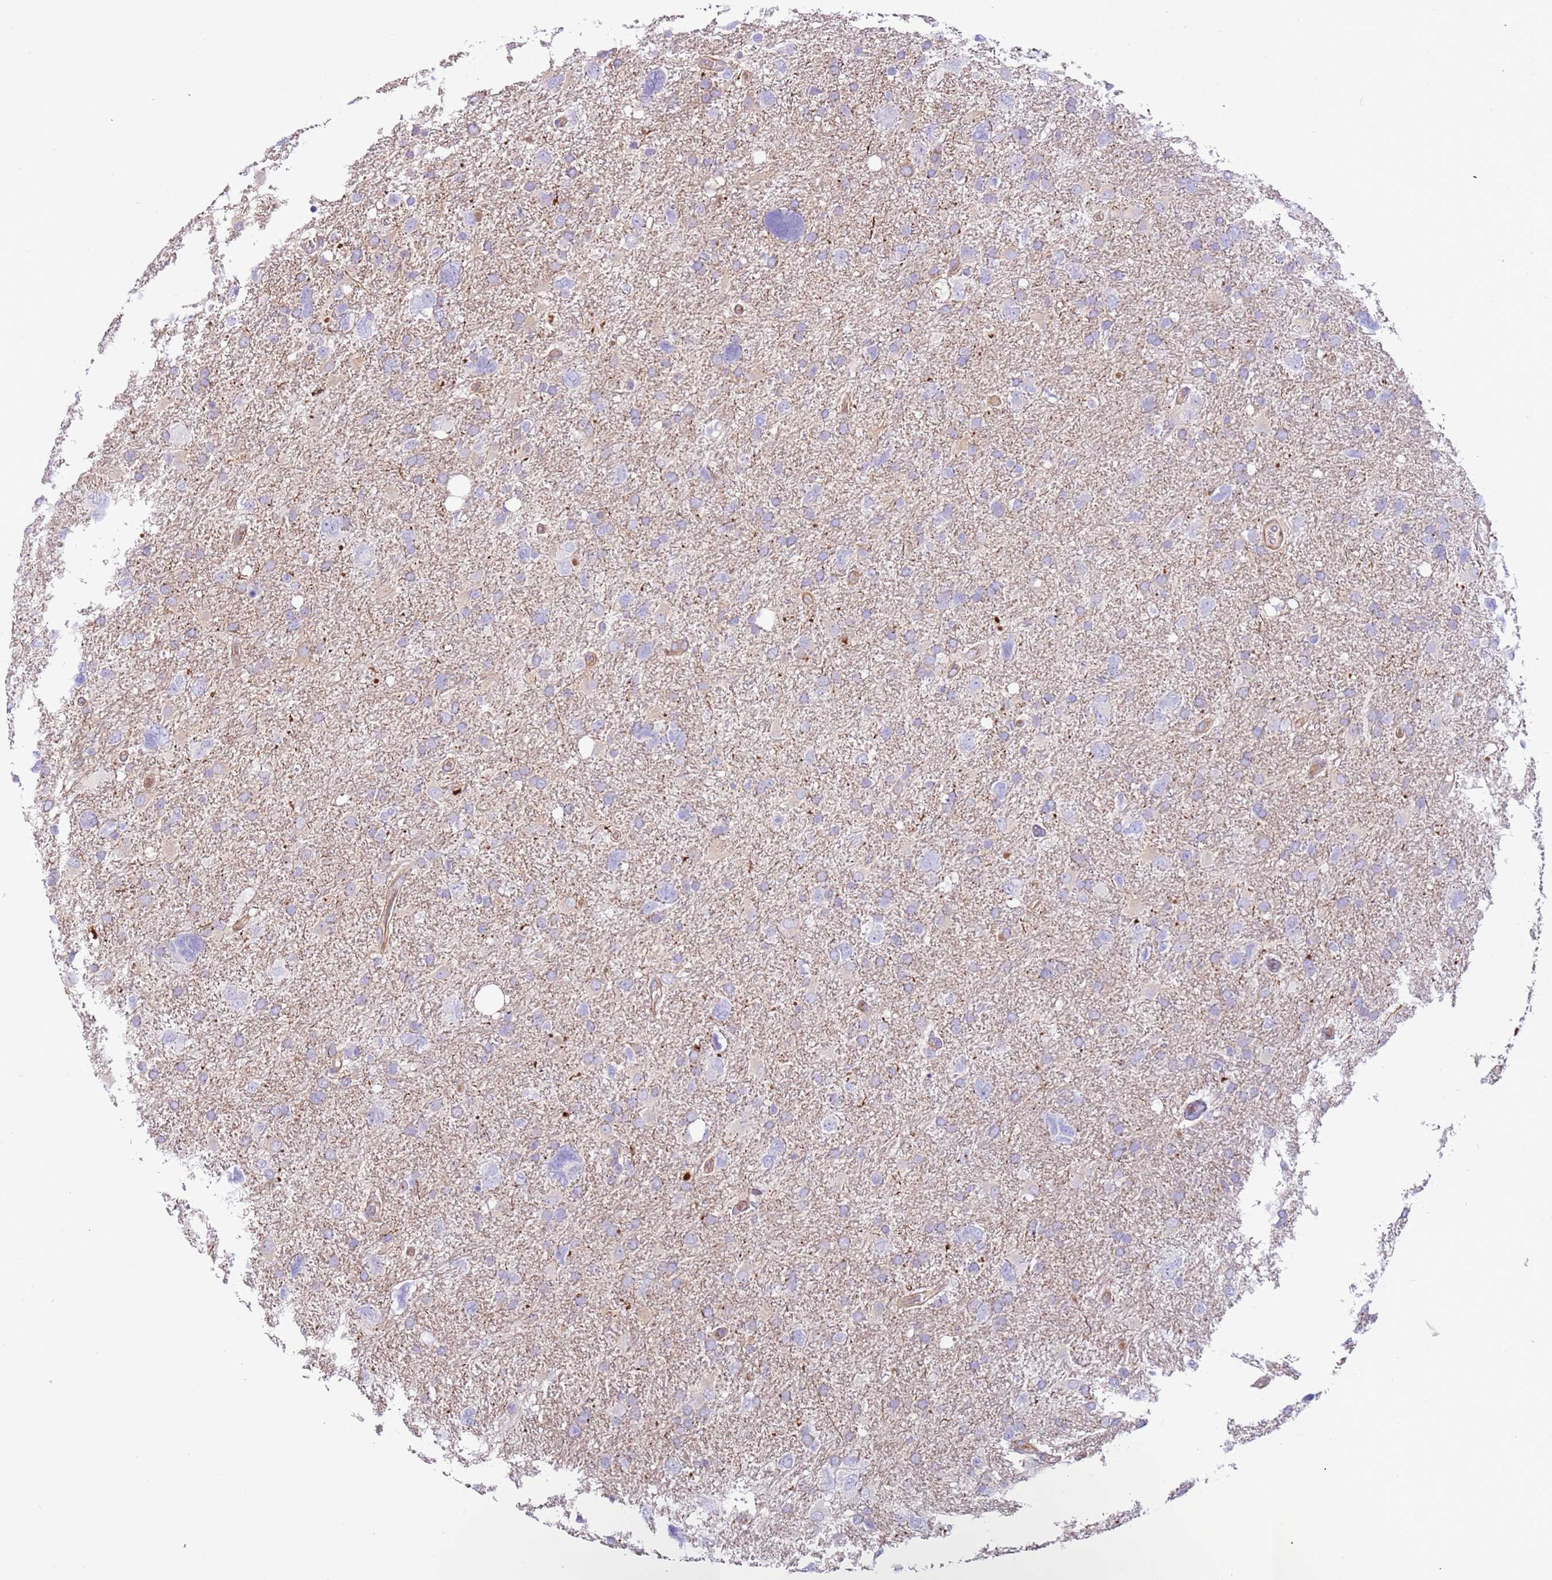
{"staining": {"intensity": "negative", "quantity": "none", "location": "none"}, "tissue": "glioma", "cell_type": "Tumor cells", "image_type": "cancer", "snomed": [{"axis": "morphology", "description": "Glioma, malignant, High grade"}, {"axis": "topography", "description": "Brain"}], "caption": "Photomicrograph shows no protein expression in tumor cells of malignant glioma (high-grade) tissue. (IHC, brightfield microscopy, high magnification).", "gene": "NAALADL1", "patient": {"sex": "male", "age": 61}}